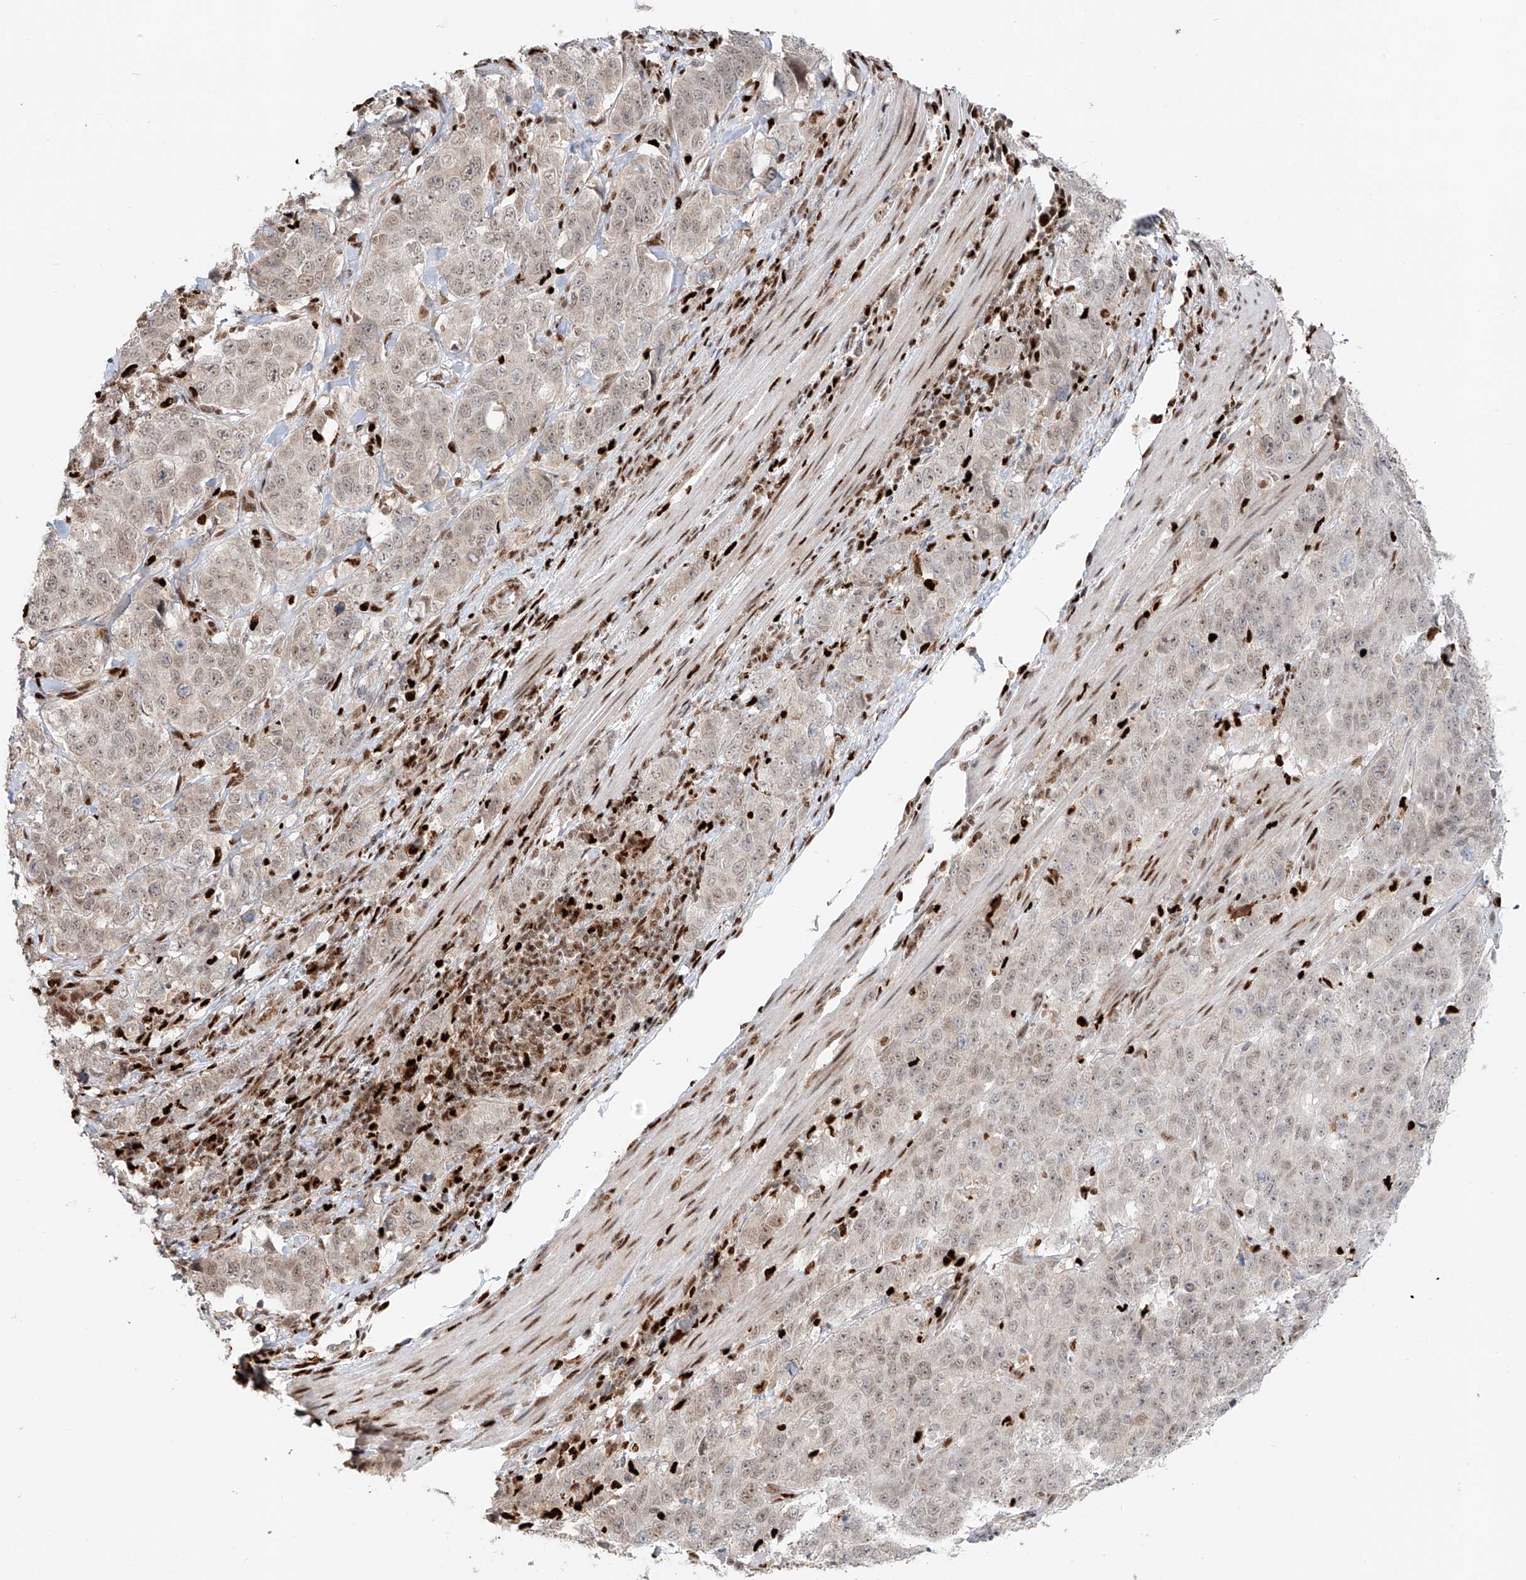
{"staining": {"intensity": "weak", "quantity": "<25%", "location": "nuclear"}, "tissue": "stomach cancer", "cell_type": "Tumor cells", "image_type": "cancer", "snomed": [{"axis": "morphology", "description": "Adenocarcinoma, NOS"}, {"axis": "topography", "description": "Stomach"}], "caption": "Stomach adenocarcinoma was stained to show a protein in brown. There is no significant staining in tumor cells.", "gene": "DZIP1L", "patient": {"sex": "male", "age": 48}}